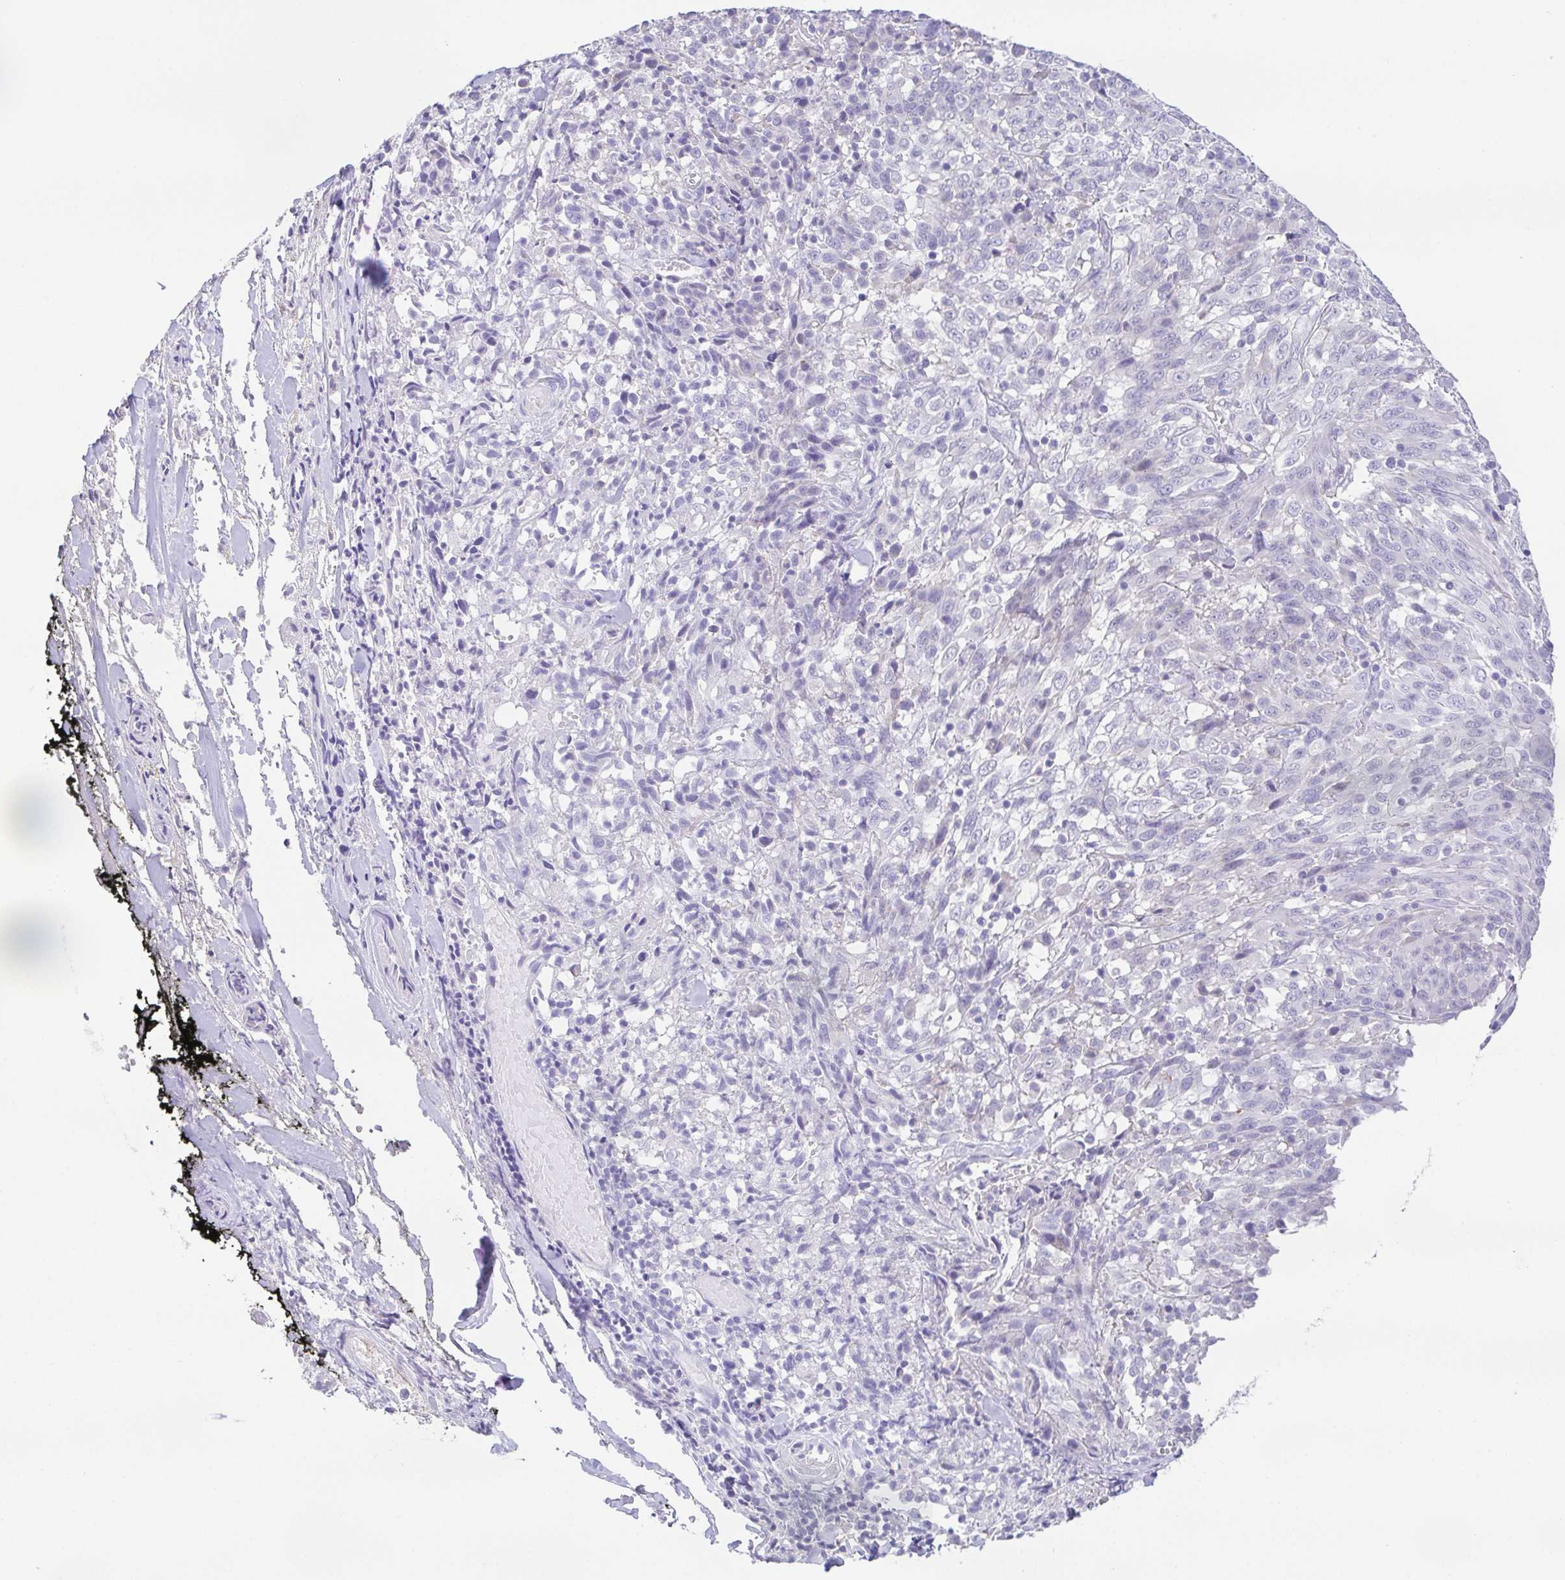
{"staining": {"intensity": "negative", "quantity": "none", "location": "none"}, "tissue": "melanoma", "cell_type": "Tumor cells", "image_type": "cancer", "snomed": [{"axis": "morphology", "description": "Malignant melanoma, NOS"}, {"axis": "topography", "description": "Skin"}], "caption": "Tumor cells show no significant protein staining in melanoma.", "gene": "HAPLN2", "patient": {"sex": "female", "age": 91}}